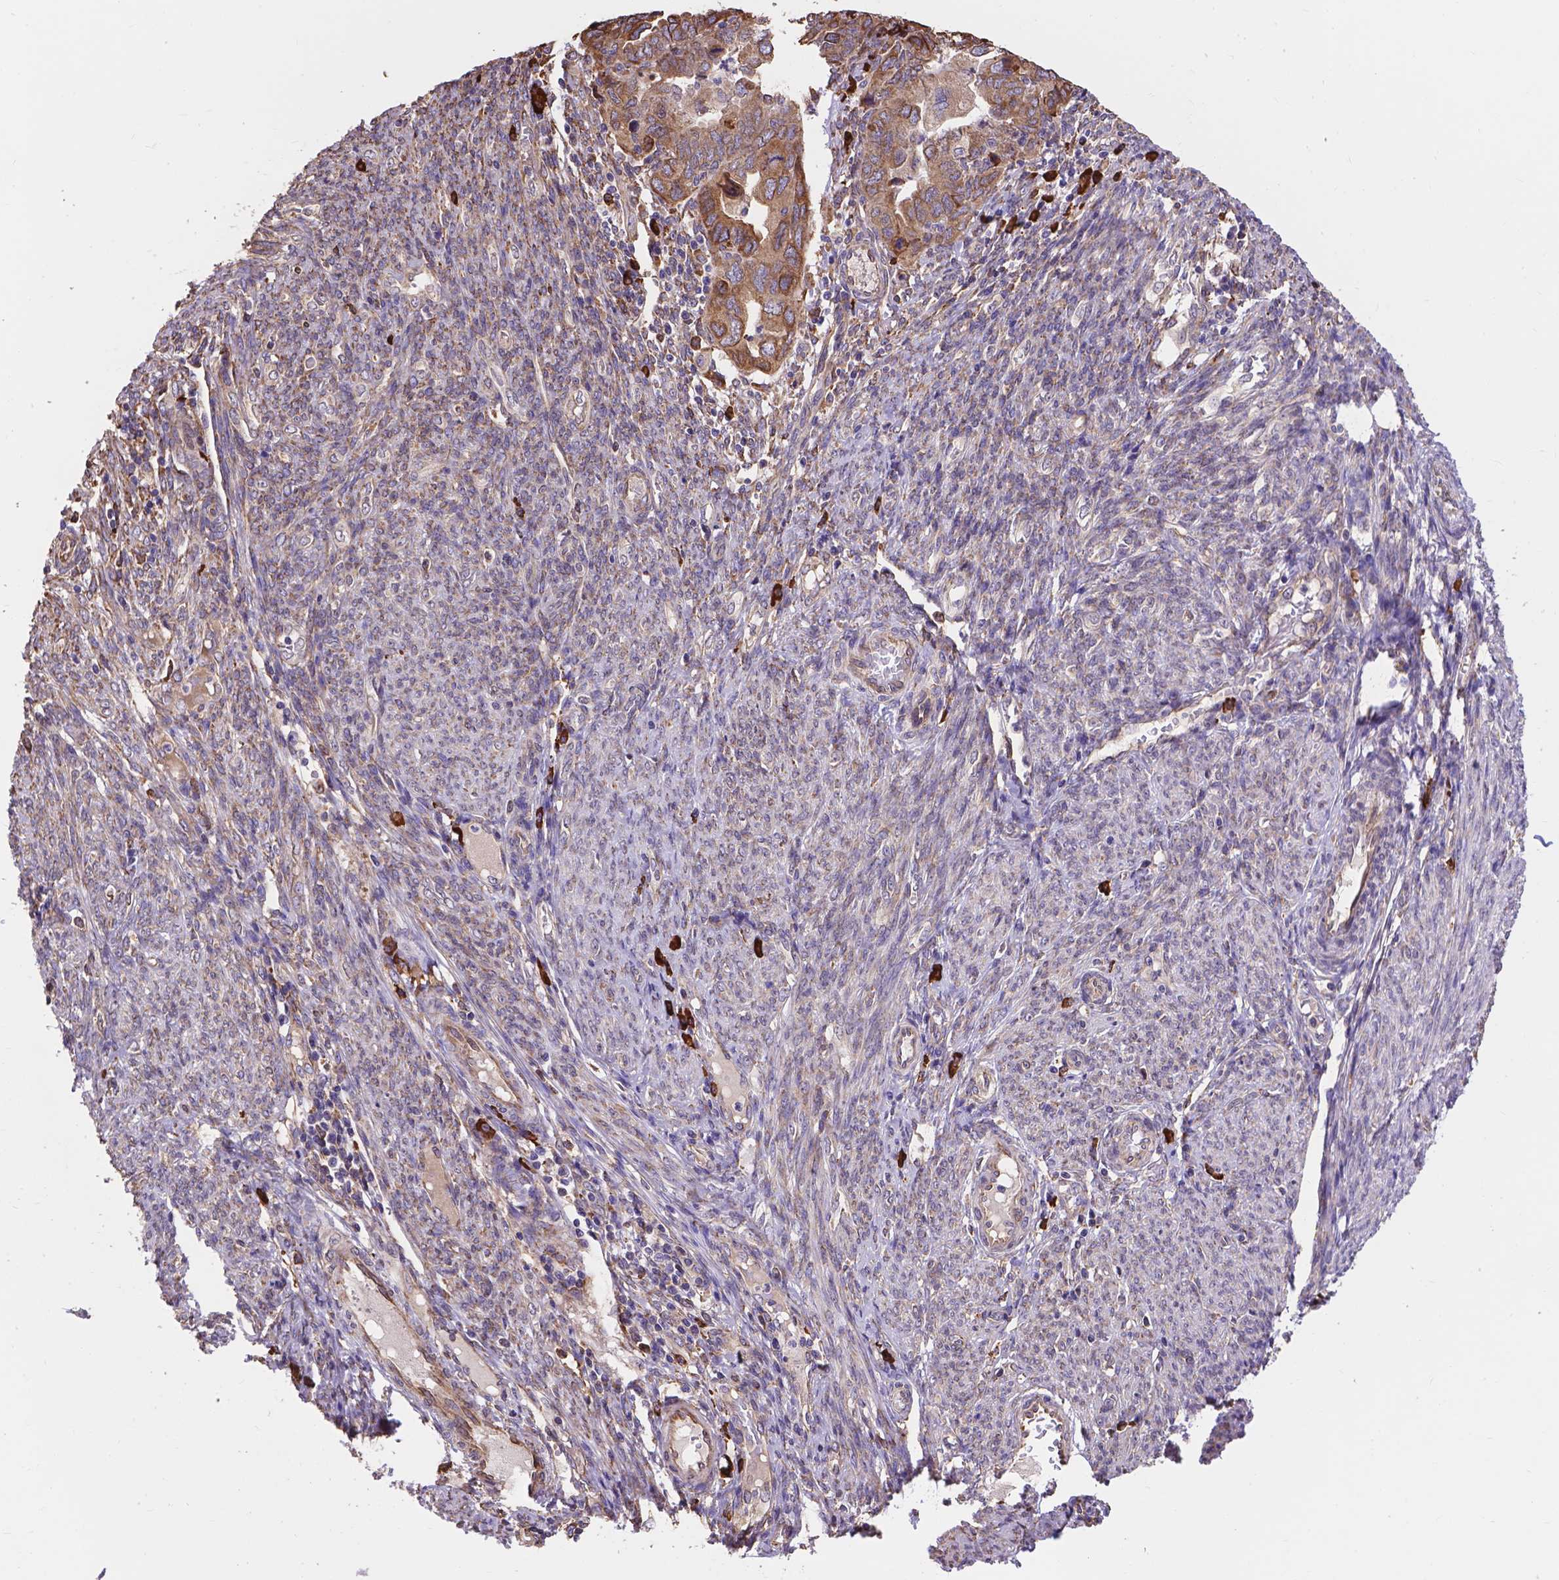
{"staining": {"intensity": "moderate", "quantity": "<25%", "location": "cytoplasmic/membranous"}, "tissue": "endometrial cancer", "cell_type": "Tumor cells", "image_type": "cancer", "snomed": [{"axis": "morphology", "description": "Adenocarcinoma, NOS"}, {"axis": "topography", "description": "Endometrium"}], "caption": "Approximately <25% of tumor cells in human endometrial adenocarcinoma display moderate cytoplasmic/membranous protein staining as visualized by brown immunohistochemical staining.", "gene": "IPO11", "patient": {"sex": "female", "age": 79}}